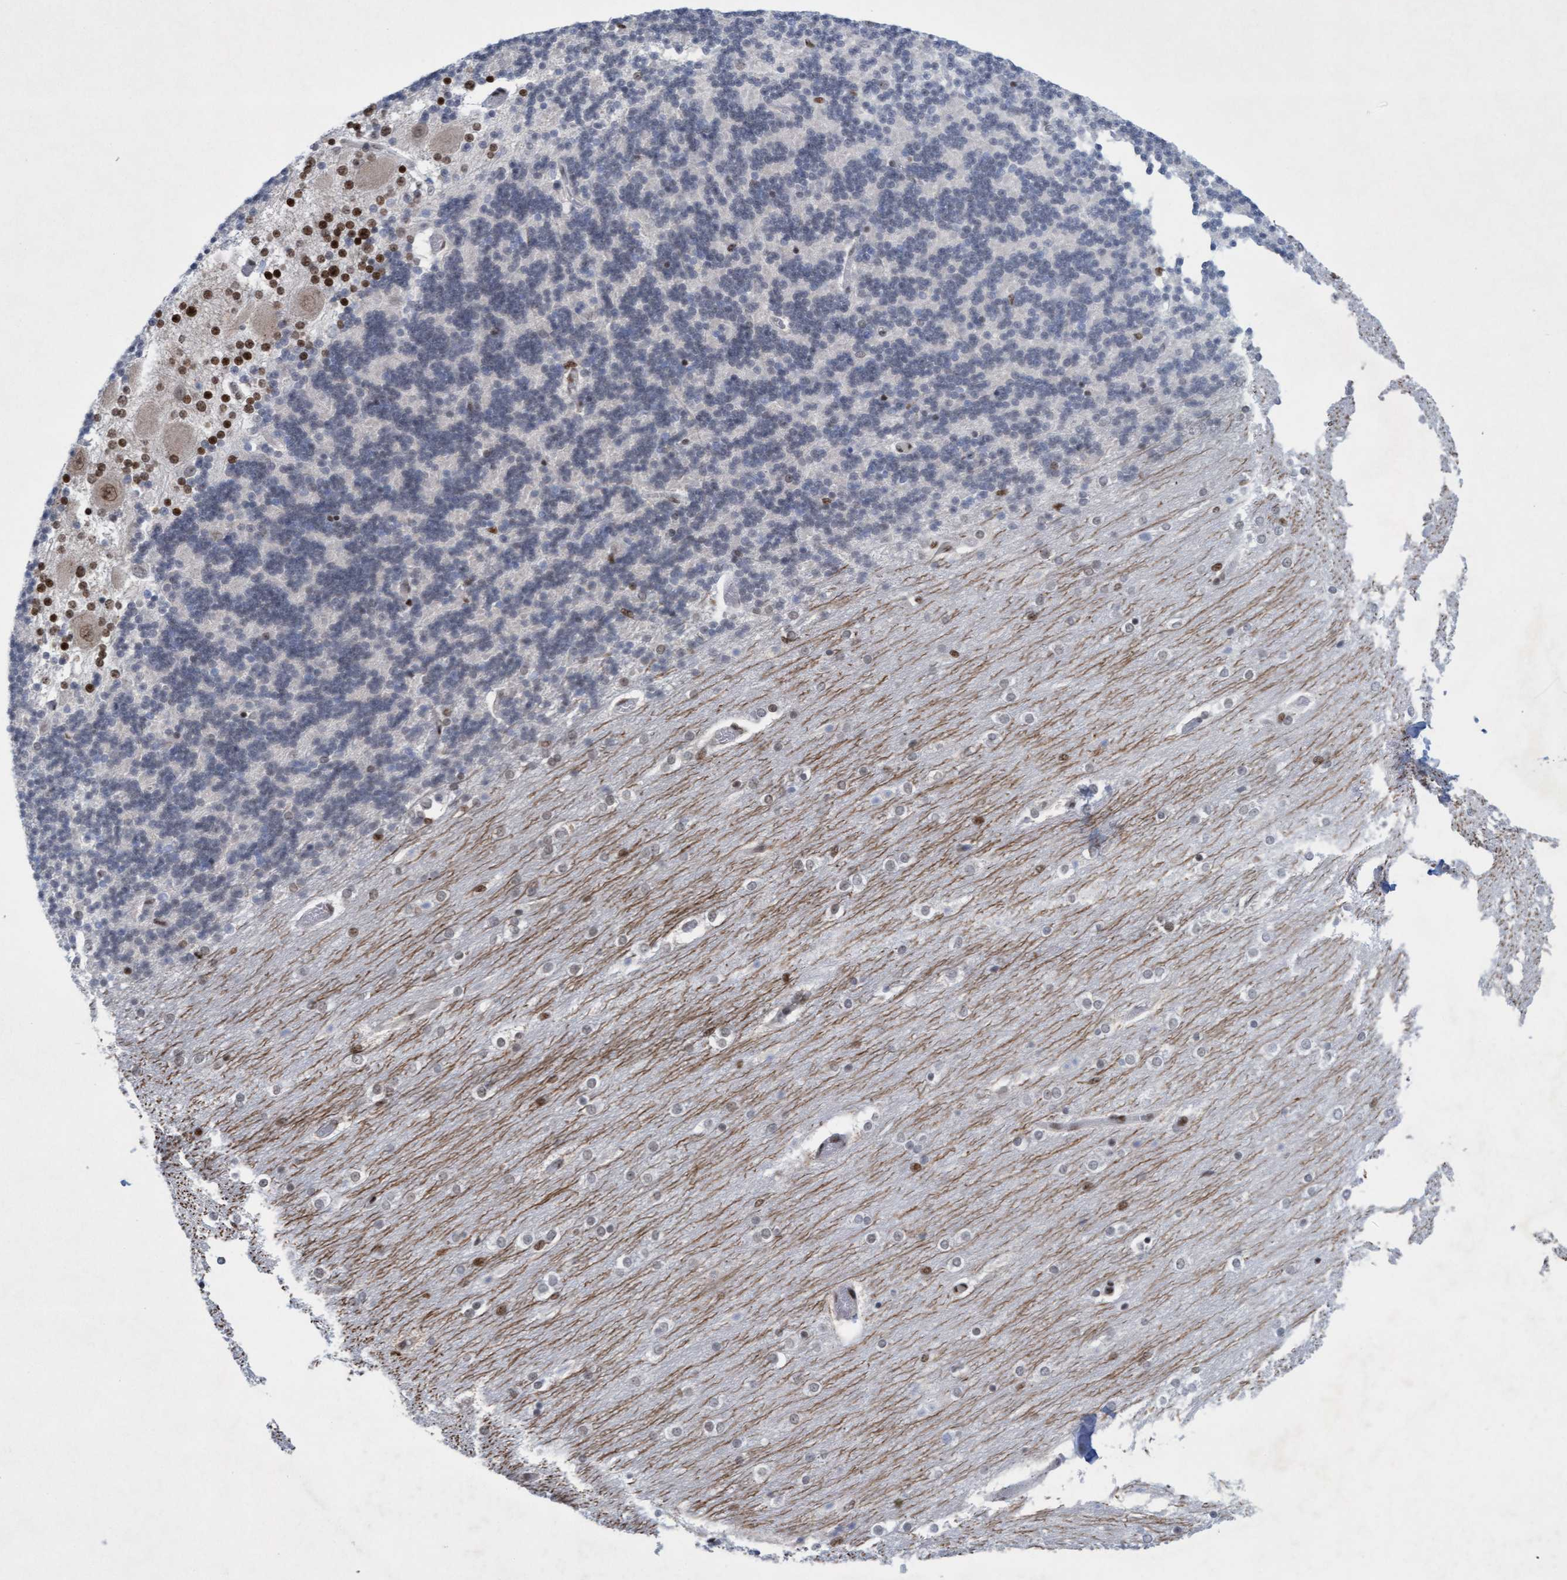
{"staining": {"intensity": "weak", "quantity": "<25%", "location": "nuclear"}, "tissue": "cerebellum", "cell_type": "Cells in granular layer", "image_type": "normal", "snomed": [{"axis": "morphology", "description": "Normal tissue, NOS"}, {"axis": "topography", "description": "Cerebellum"}], "caption": "IHC of unremarkable human cerebellum reveals no expression in cells in granular layer. Brightfield microscopy of IHC stained with DAB (brown) and hematoxylin (blue), captured at high magnification.", "gene": "GLRX2", "patient": {"sex": "female", "age": 54}}